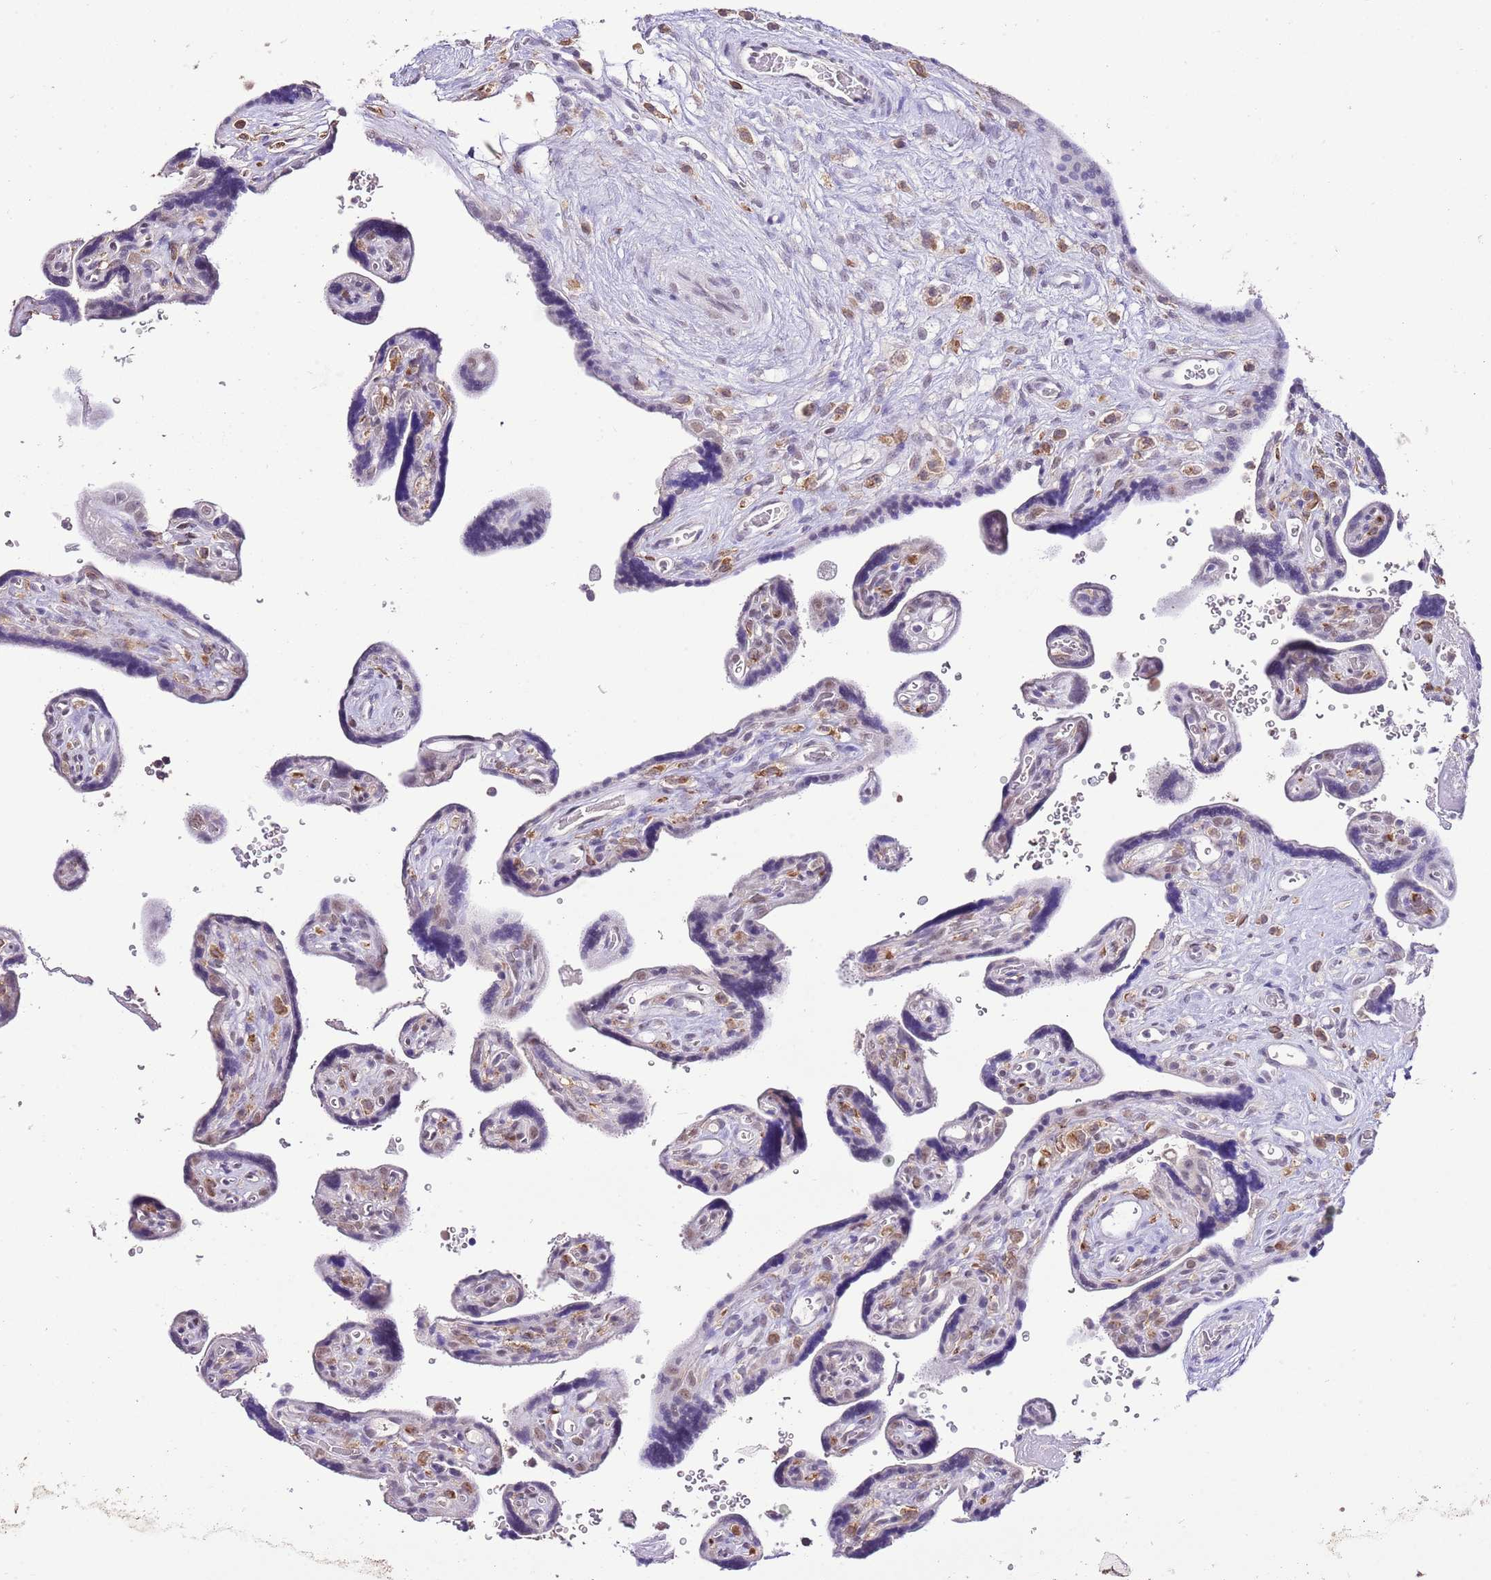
{"staining": {"intensity": "weak", "quantity": ">75%", "location": "nuclear"}, "tissue": "placenta", "cell_type": "Decidual cells", "image_type": "normal", "snomed": [{"axis": "morphology", "description": "Normal tissue, NOS"}, {"axis": "topography", "description": "Placenta"}], "caption": "A low amount of weak nuclear positivity is appreciated in approximately >75% of decidual cells in benign placenta.", "gene": "IZUMO4", "patient": {"sex": "female", "age": 39}}